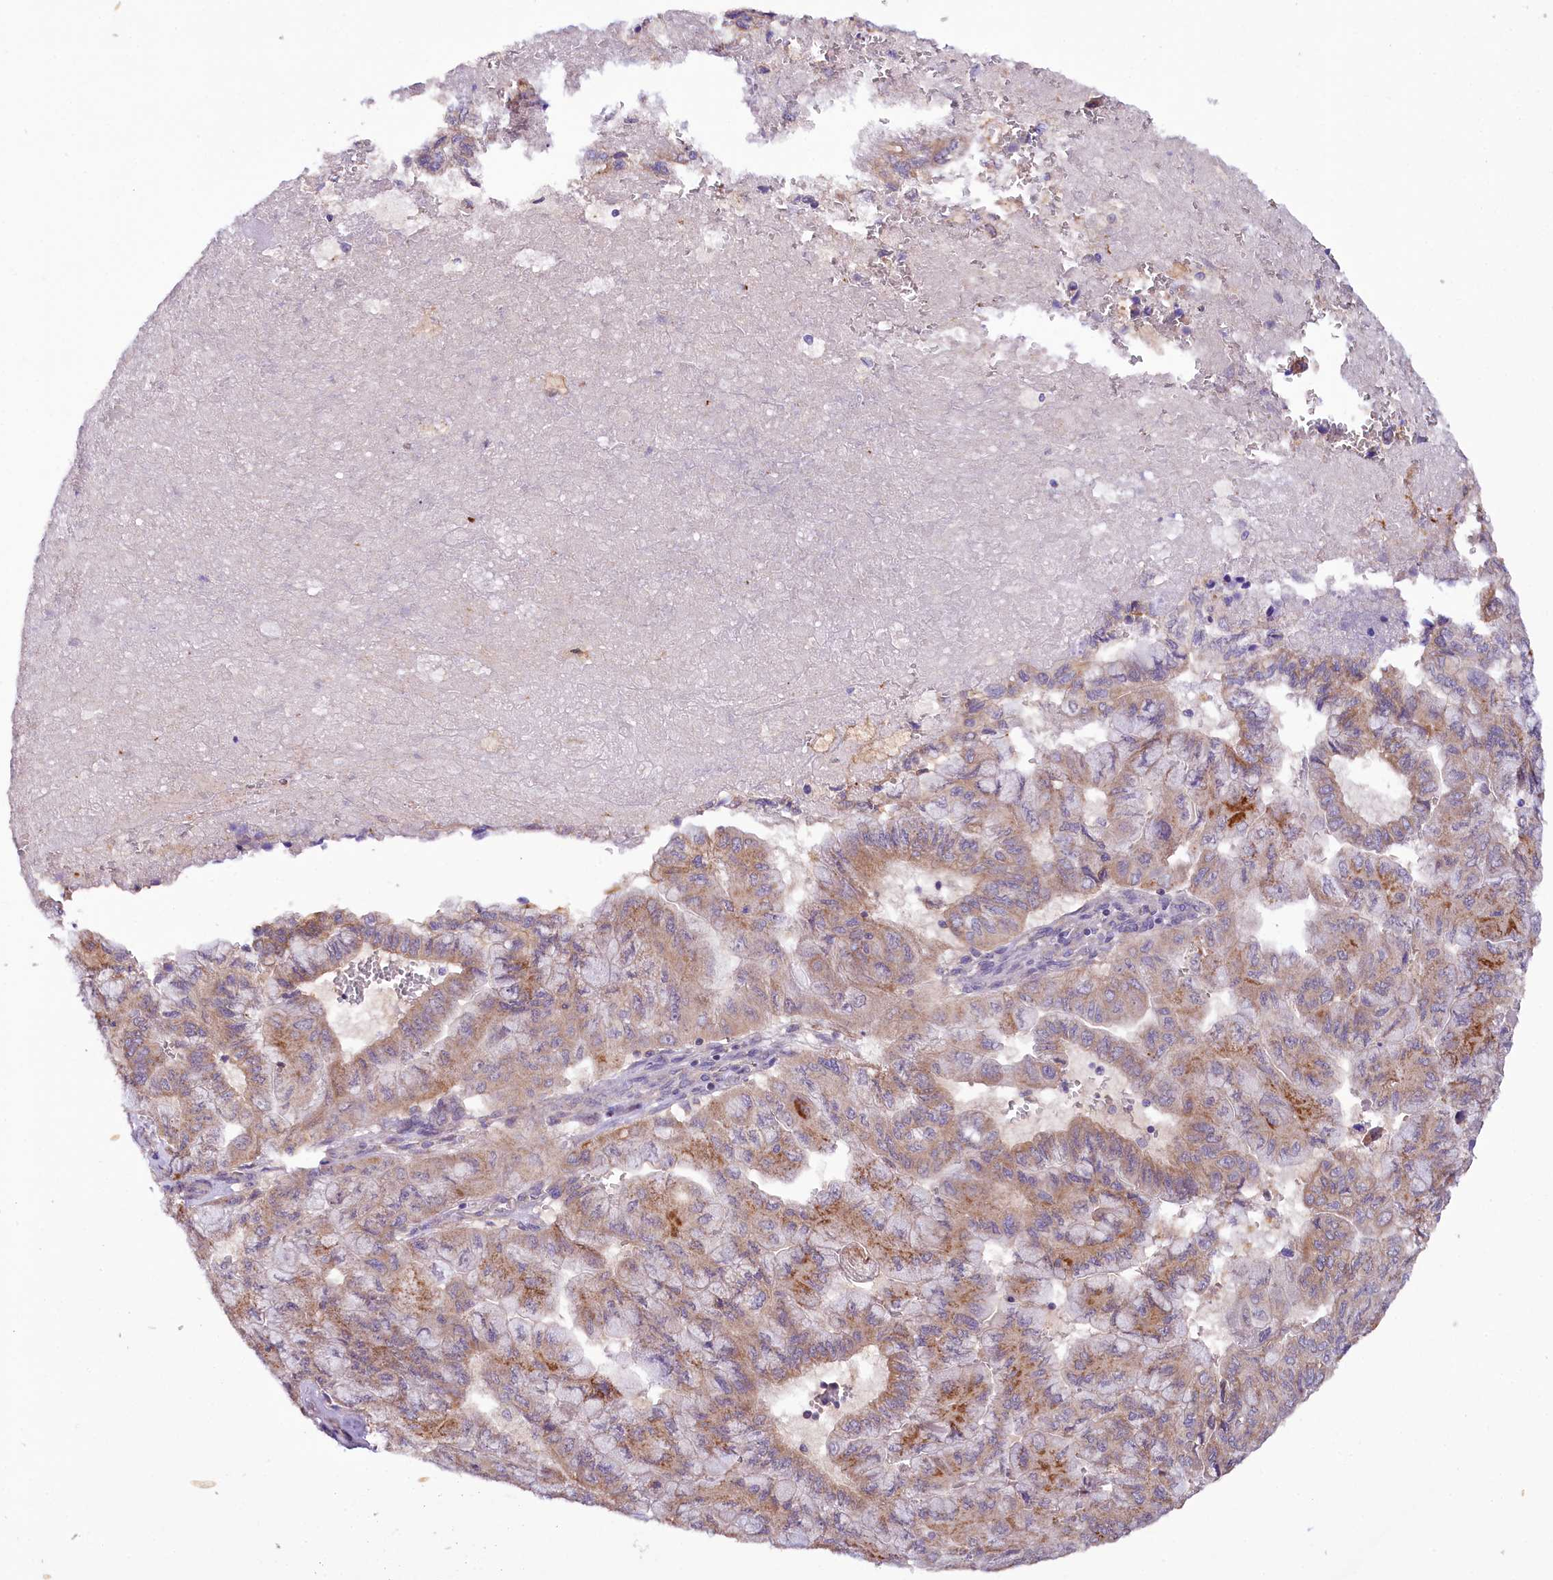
{"staining": {"intensity": "moderate", "quantity": "<25%", "location": "cytoplasmic/membranous"}, "tissue": "pancreatic cancer", "cell_type": "Tumor cells", "image_type": "cancer", "snomed": [{"axis": "morphology", "description": "Adenocarcinoma, NOS"}, {"axis": "topography", "description": "Pancreas"}], "caption": "A high-resolution histopathology image shows immunohistochemistry staining of adenocarcinoma (pancreatic), which exhibits moderate cytoplasmic/membranous staining in about <25% of tumor cells. The staining was performed using DAB (3,3'-diaminobenzidine), with brown indicating positive protein expression. Nuclei are stained blue with hematoxylin.", "gene": "ZNF45", "patient": {"sex": "male", "age": 51}}